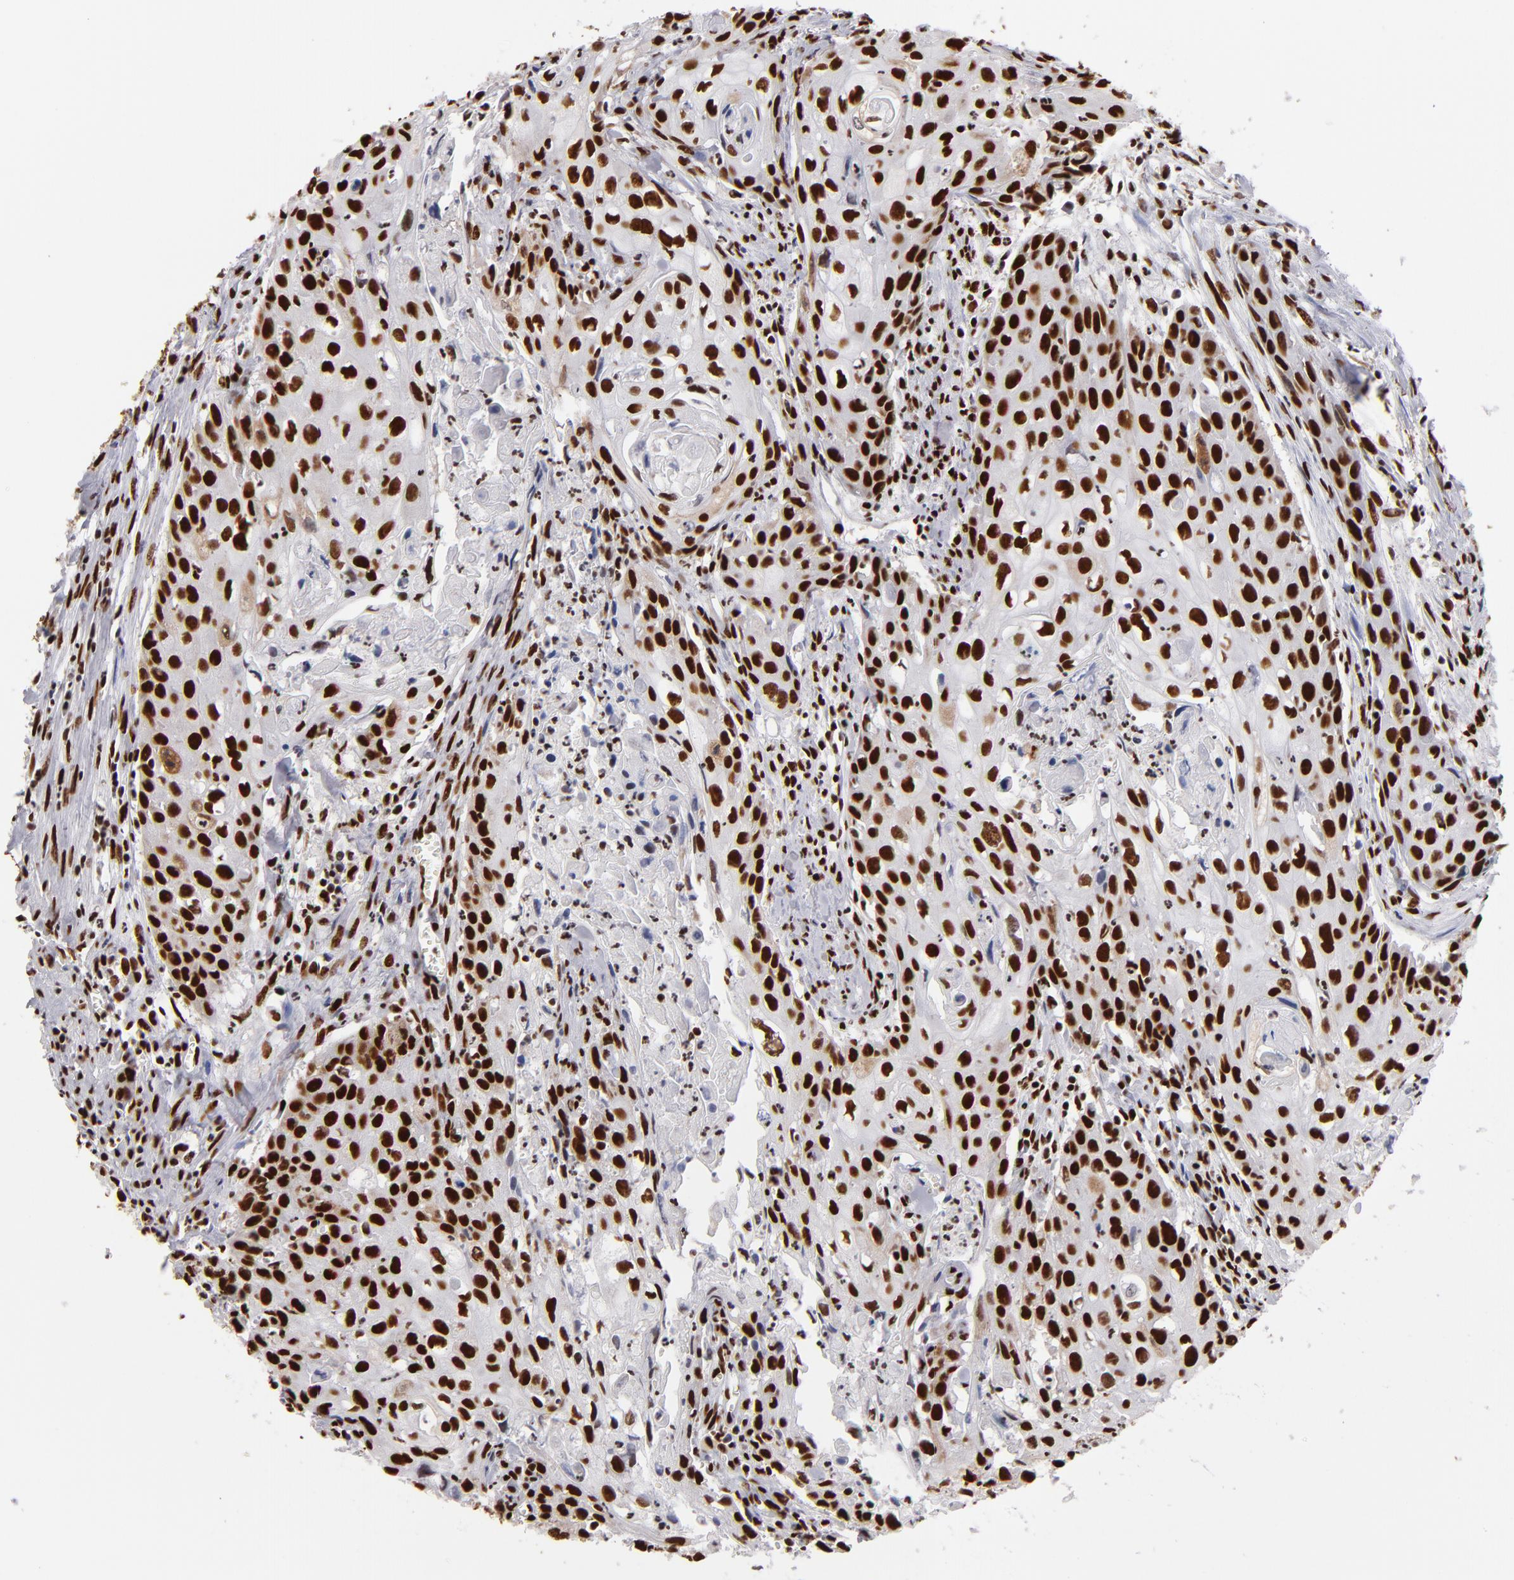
{"staining": {"intensity": "strong", "quantity": ">75%", "location": "nuclear"}, "tissue": "urothelial cancer", "cell_type": "Tumor cells", "image_type": "cancer", "snomed": [{"axis": "morphology", "description": "Urothelial carcinoma, High grade"}, {"axis": "topography", "description": "Urinary bladder"}], "caption": "Human urothelial cancer stained with a protein marker demonstrates strong staining in tumor cells.", "gene": "MRE11", "patient": {"sex": "male", "age": 54}}